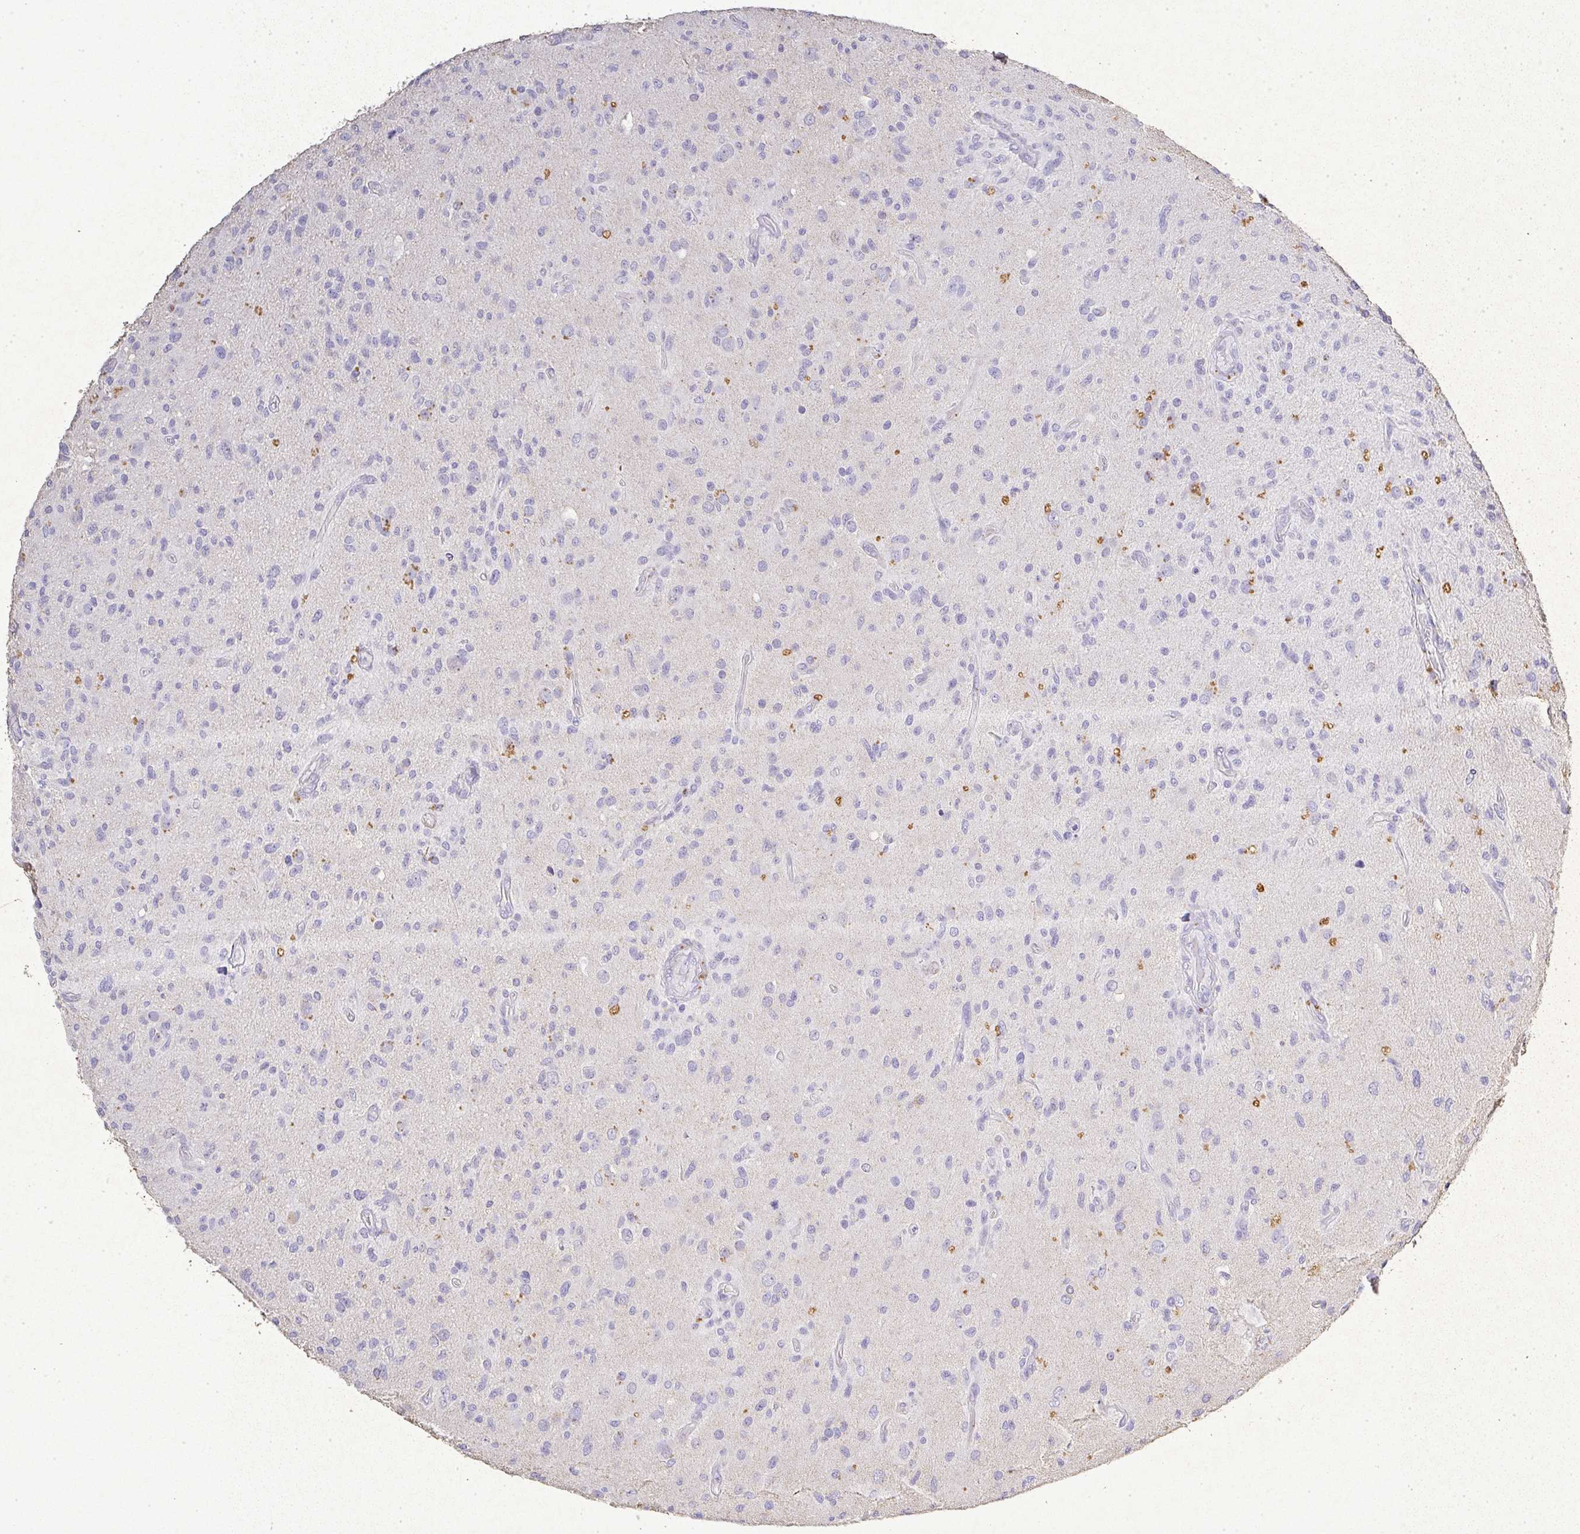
{"staining": {"intensity": "negative", "quantity": "none", "location": "none"}, "tissue": "glioma", "cell_type": "Tumor cells", "image_type": "cancer", "snomed": [{"axis": "morphology", "description": "Glioma, malignant, High grade"}, {"axis": "topography", "description": "Brain"}], "caption": "Tumor cells are negative for brown protein staining in glioma. (Stains: DAB immunohistochemistry (IHC) with hematoxylin counter stain, Microscopy: brightfield microscopy at high magnification).", "gene": "RPS2", "patient": {"sex": "female", "age": 67}}